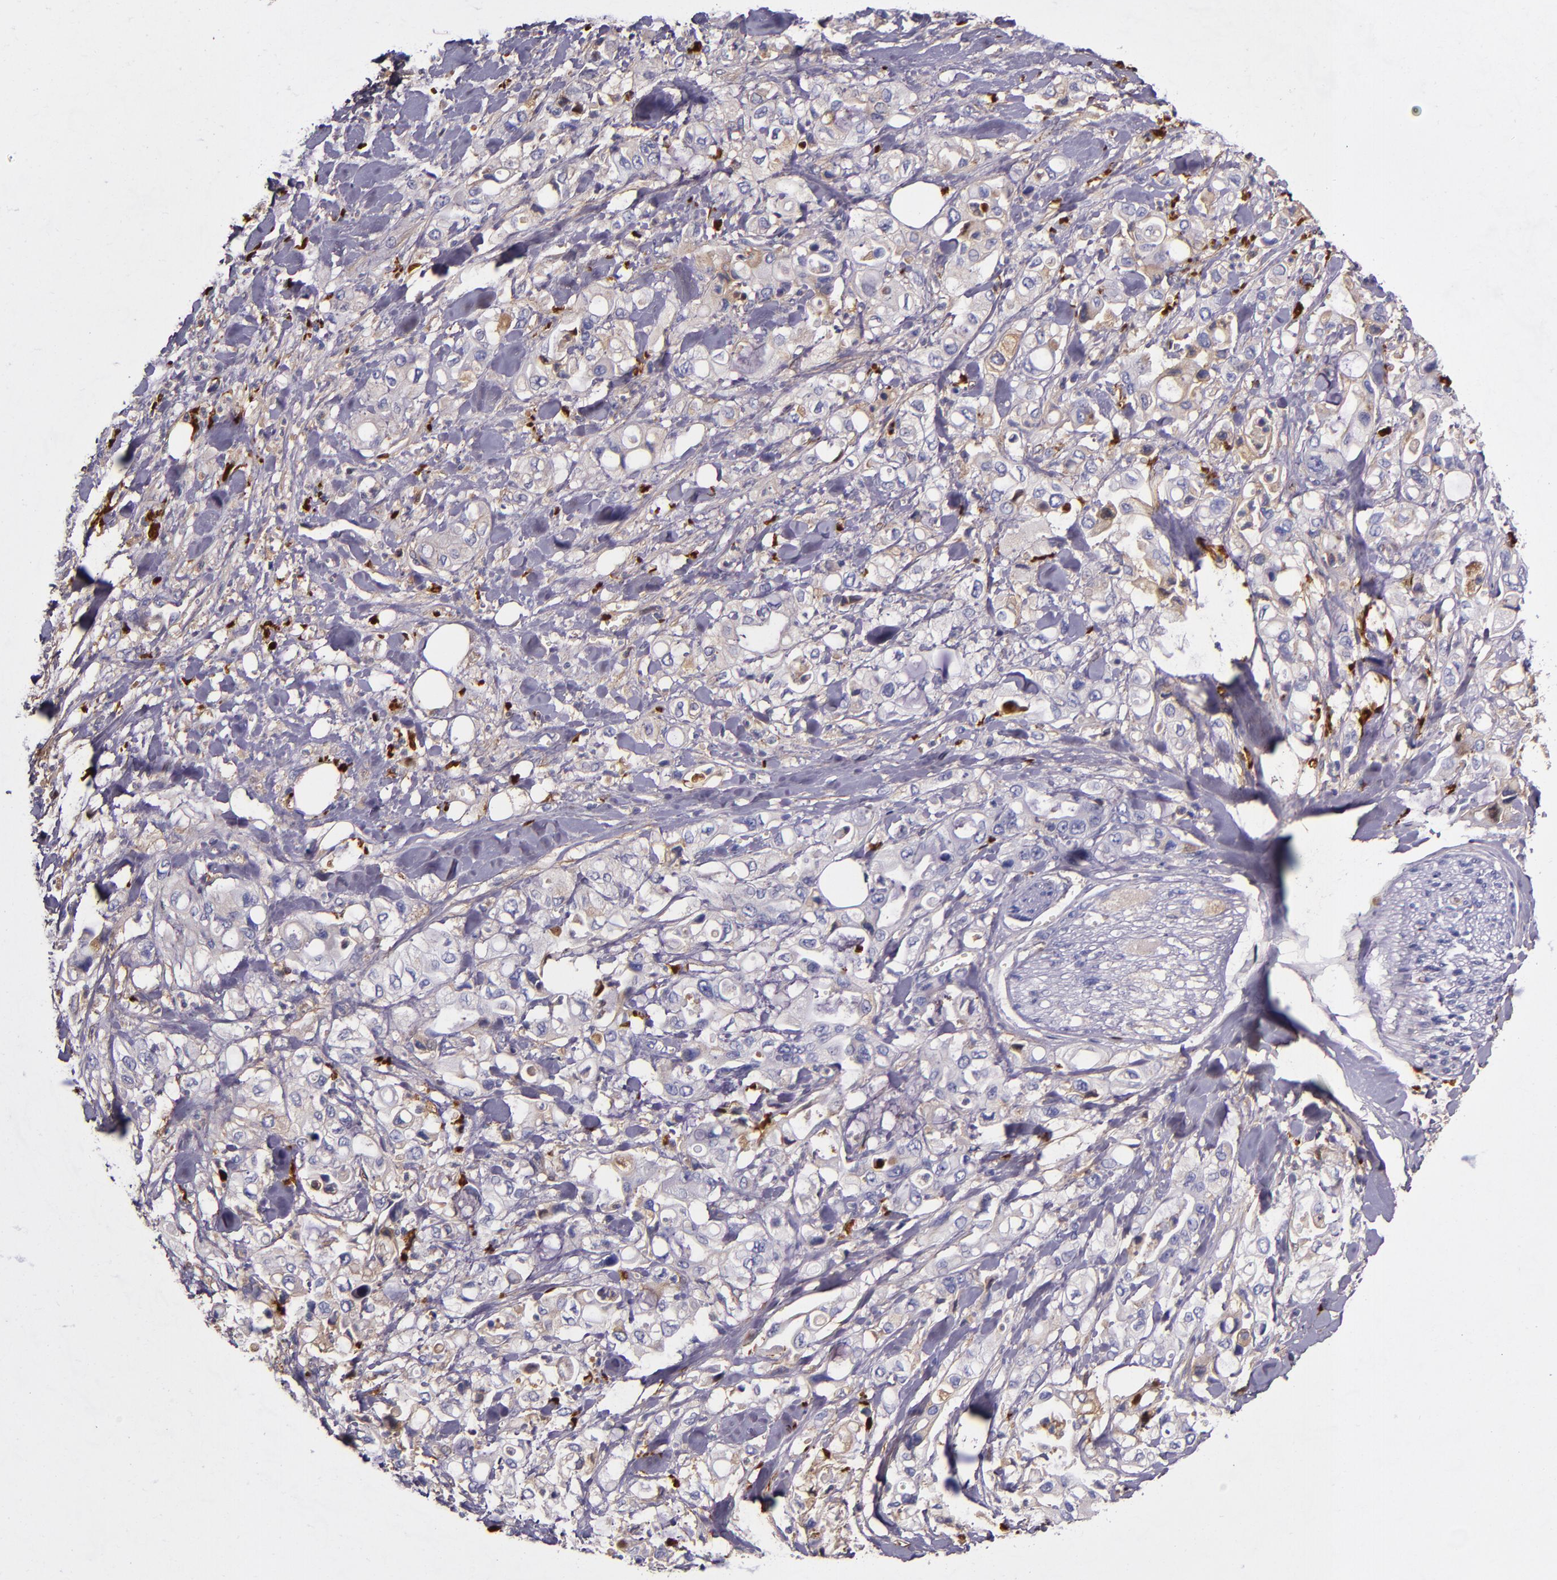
{"staining": {"intensity": "weak", "quantity": "25%-75%", "location": "cytoplasmic/membranous"}, "tissue": "pancreatic cancer", "cell_type": "Tumor cells", "image_type": "cancer", "snomed": [{"axis": "morphology", "description": "Adenocarcinoma, NOS"}, {"axis": "topography", "description": "Pancreas"}], "caption": "A low amount of weak cytoplasmic/membranous positivity is seen in about 25%-75% of tumor cells in pancreatic cancer (adenocarcinoma) tissue. The staining is performed using DAB brown chromogen to label protein expression. The nuclei are counter-stained blue using hematoxylin.", "gene": "CLEC3B", "patient": {"sex": "male", "age": 70}}